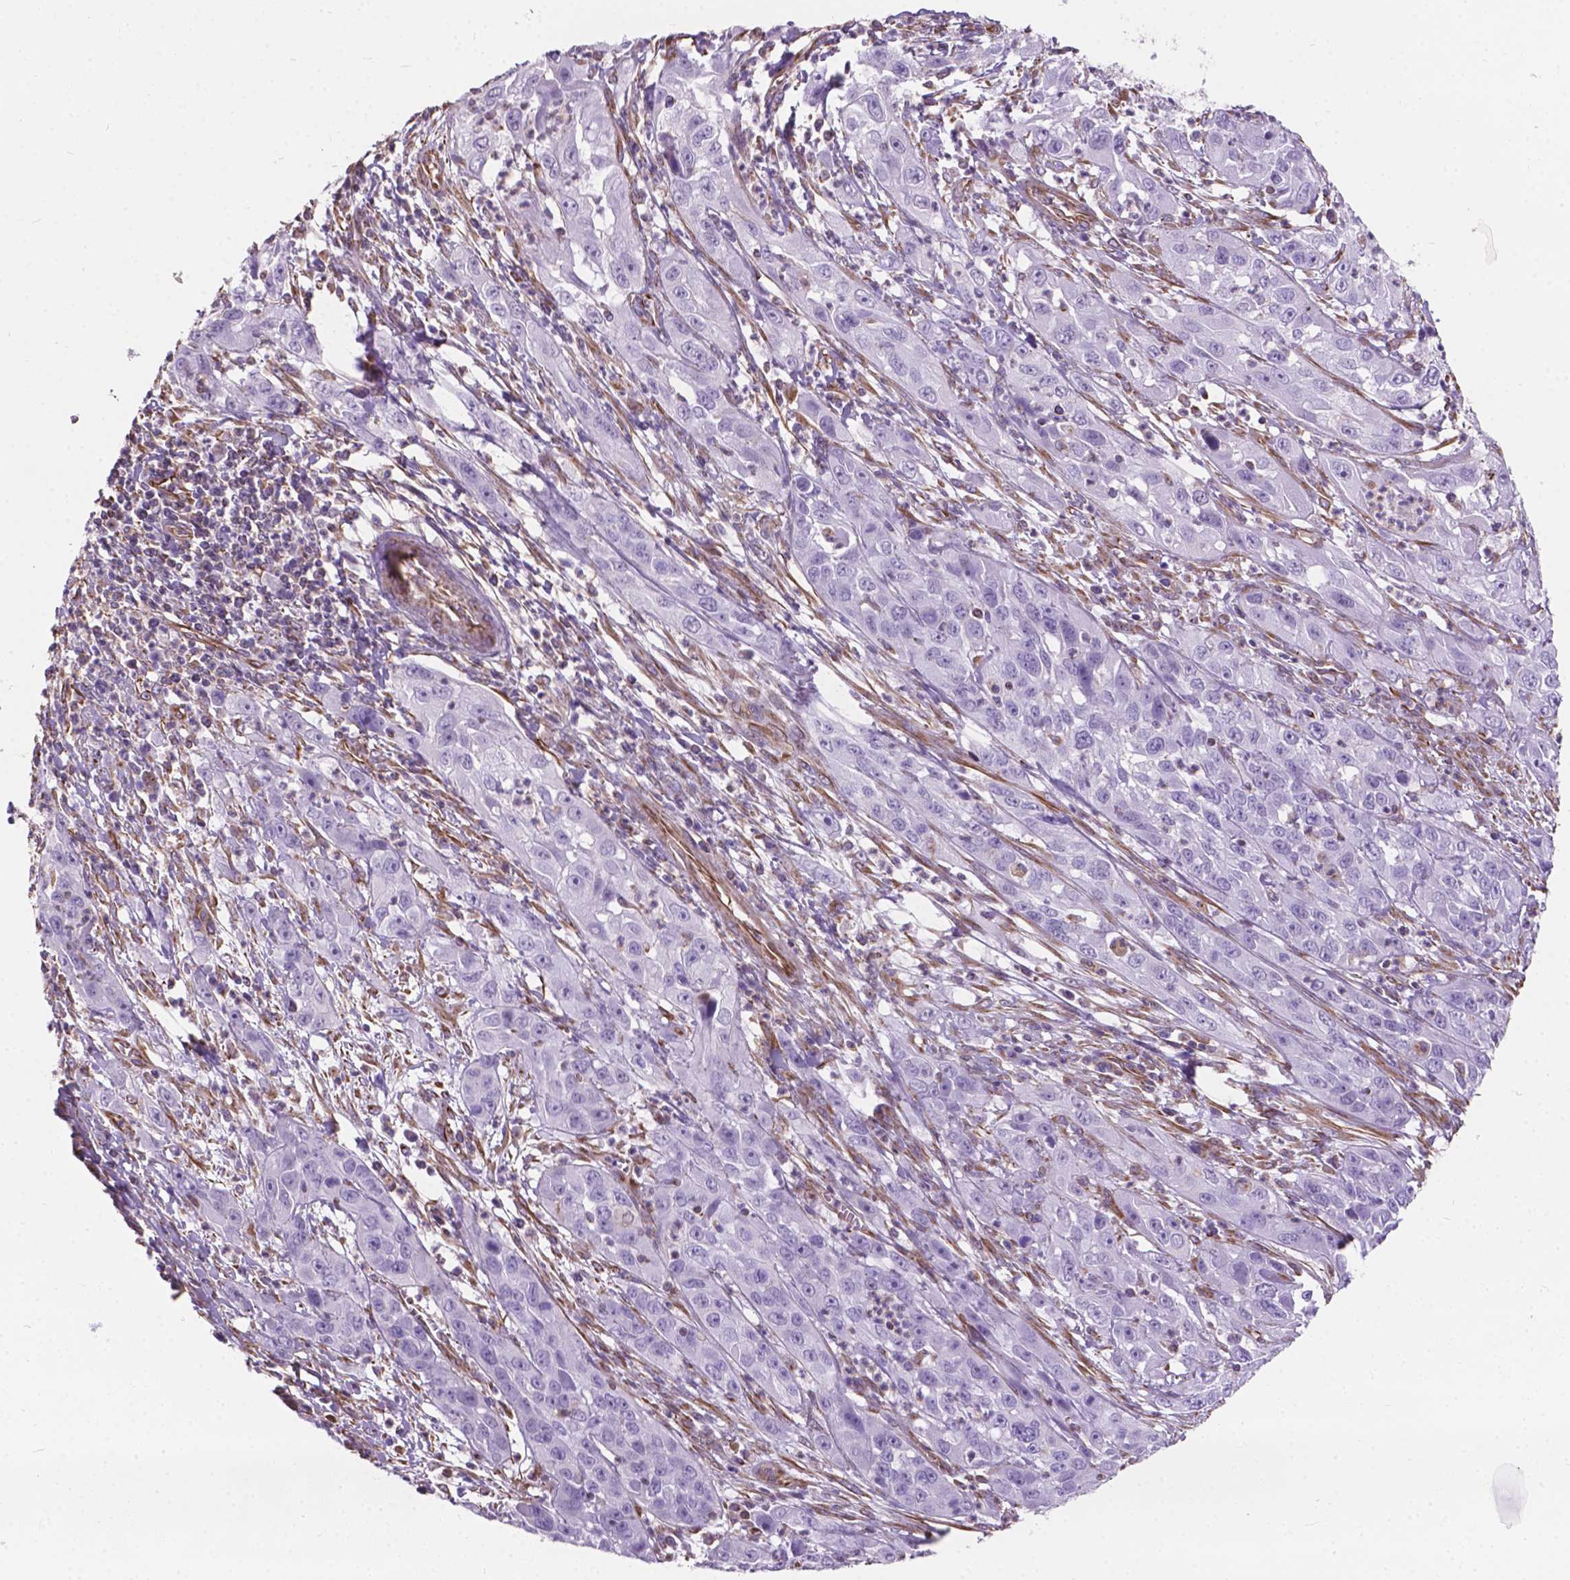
{"staining": {"intensity": "negative", "quantity": "none", "location": "none"}, "tissue": "cervical cancer", "cell_type": "Tumor cells", "image_type": "cancer", "snomed": [{"axis": "morphology", "description": "Squamous cell carcinoma, NOS"}, {"axis": "topography", "description": "Cervix"}], "caption": "DAB (3,3'-diaminobenzidine) immunohistochemical staining of cervical cancer (squamous cell carcinoma) reveals no significant staining in tumor cells.", "gene": "AMOT", "patient": {"sex": "female", "age": 32}}